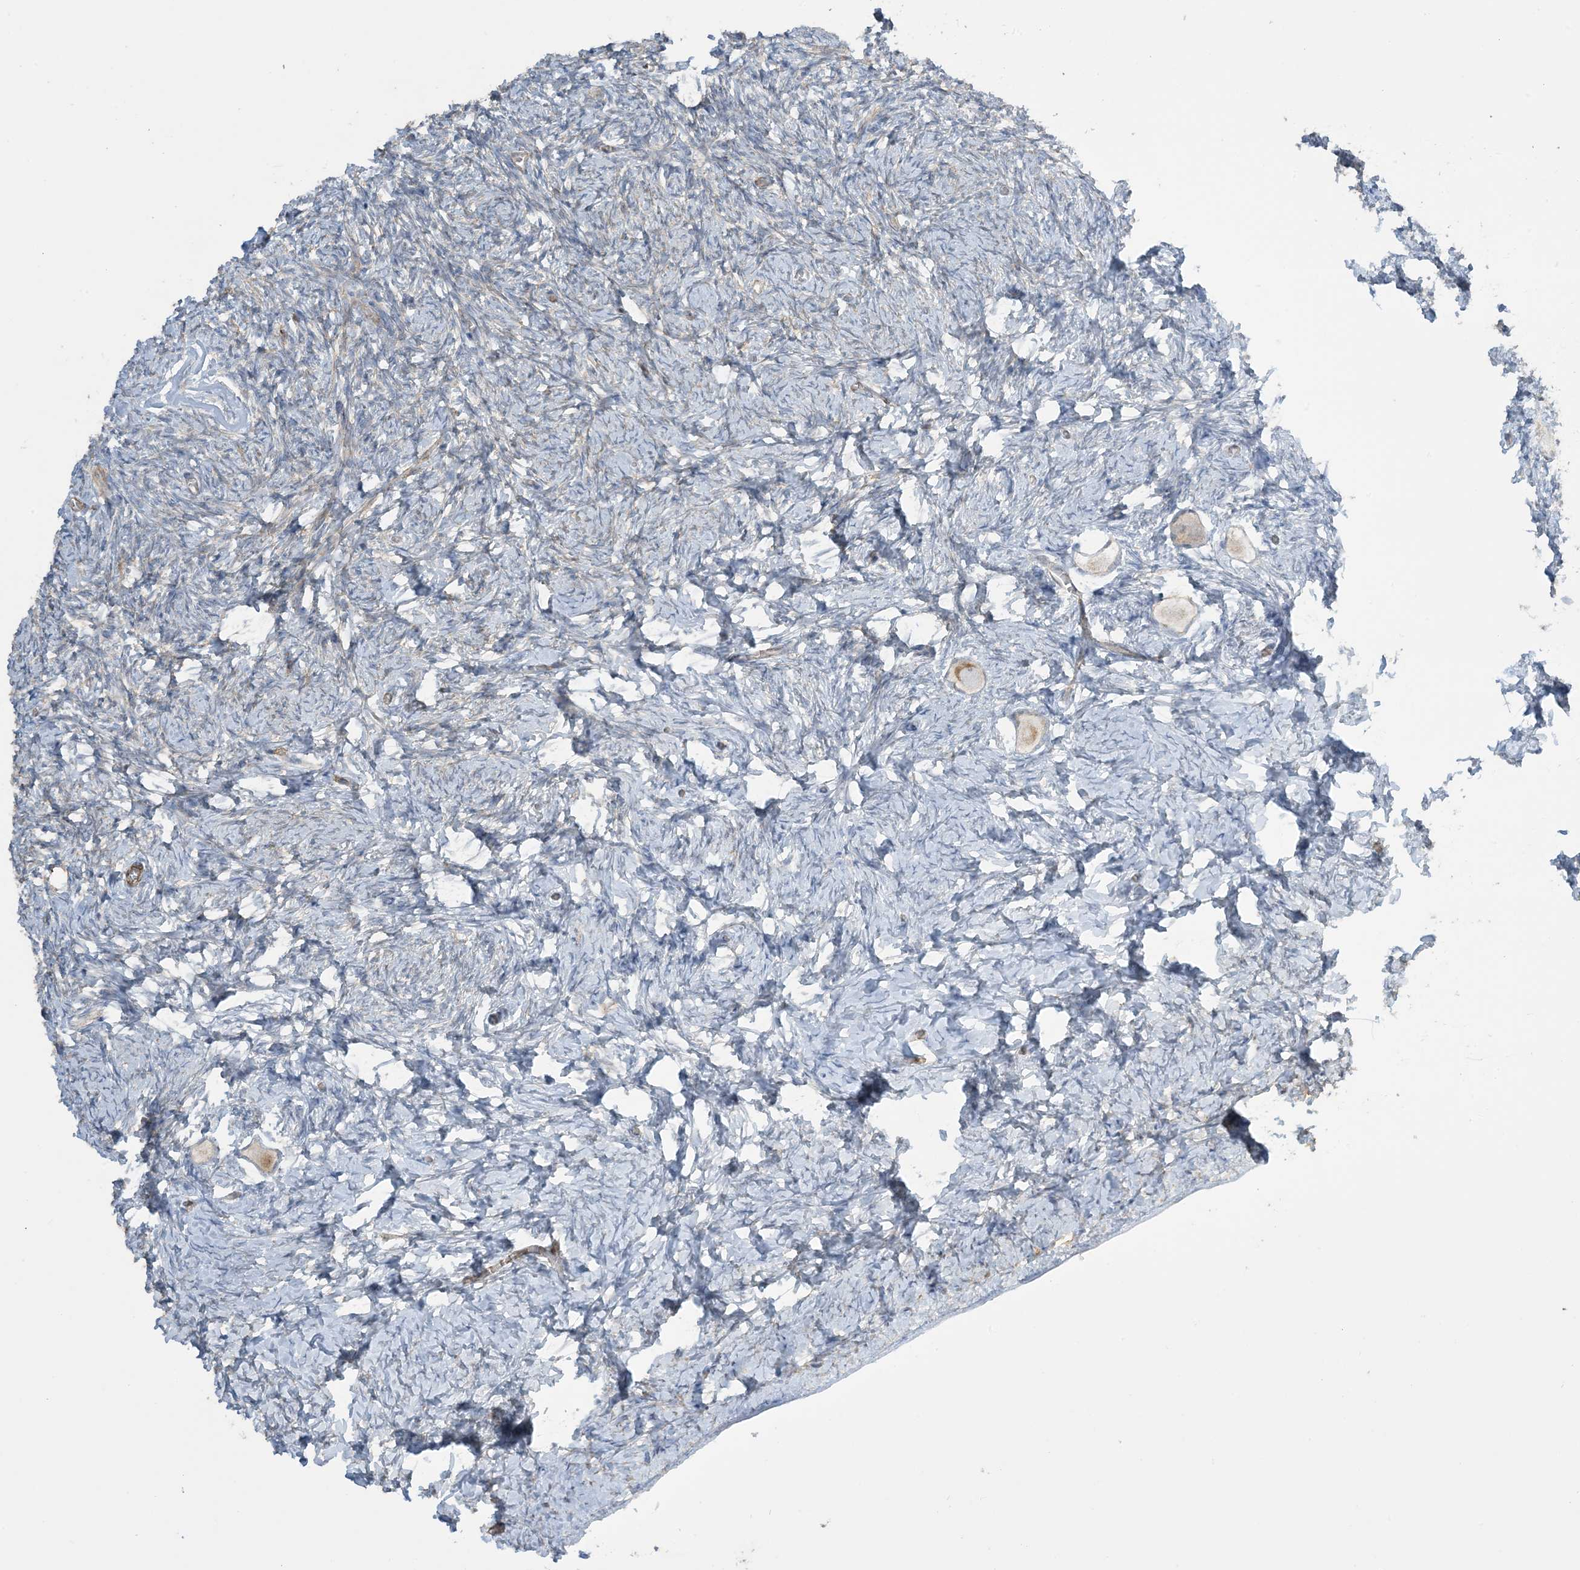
{"staining": {"intensity": "weak", "quantity": ">75%", "location": "cytoplasmic/membranous"}, "tissue": "ovary", "cell_type": "Follicle cells", "image_type": "normal", "snomed": [{"axis": "morphology", "description": "Normal tissue, NOS"}, {"axis": "topography", "description": "Ovary"}], "caption": "Immunohistochemical staining of benign ovary shows weak cytoplasmic/membranous protein expression in about >75% of follicle cells. (Stains: DAB (3,3'-diaminobenzidine) in brown, nuclei in blue, Microscopy: brightfield microscopy at high magnification).", "gene": "AGA", "patient": {"sex": "female", "age": 27}}